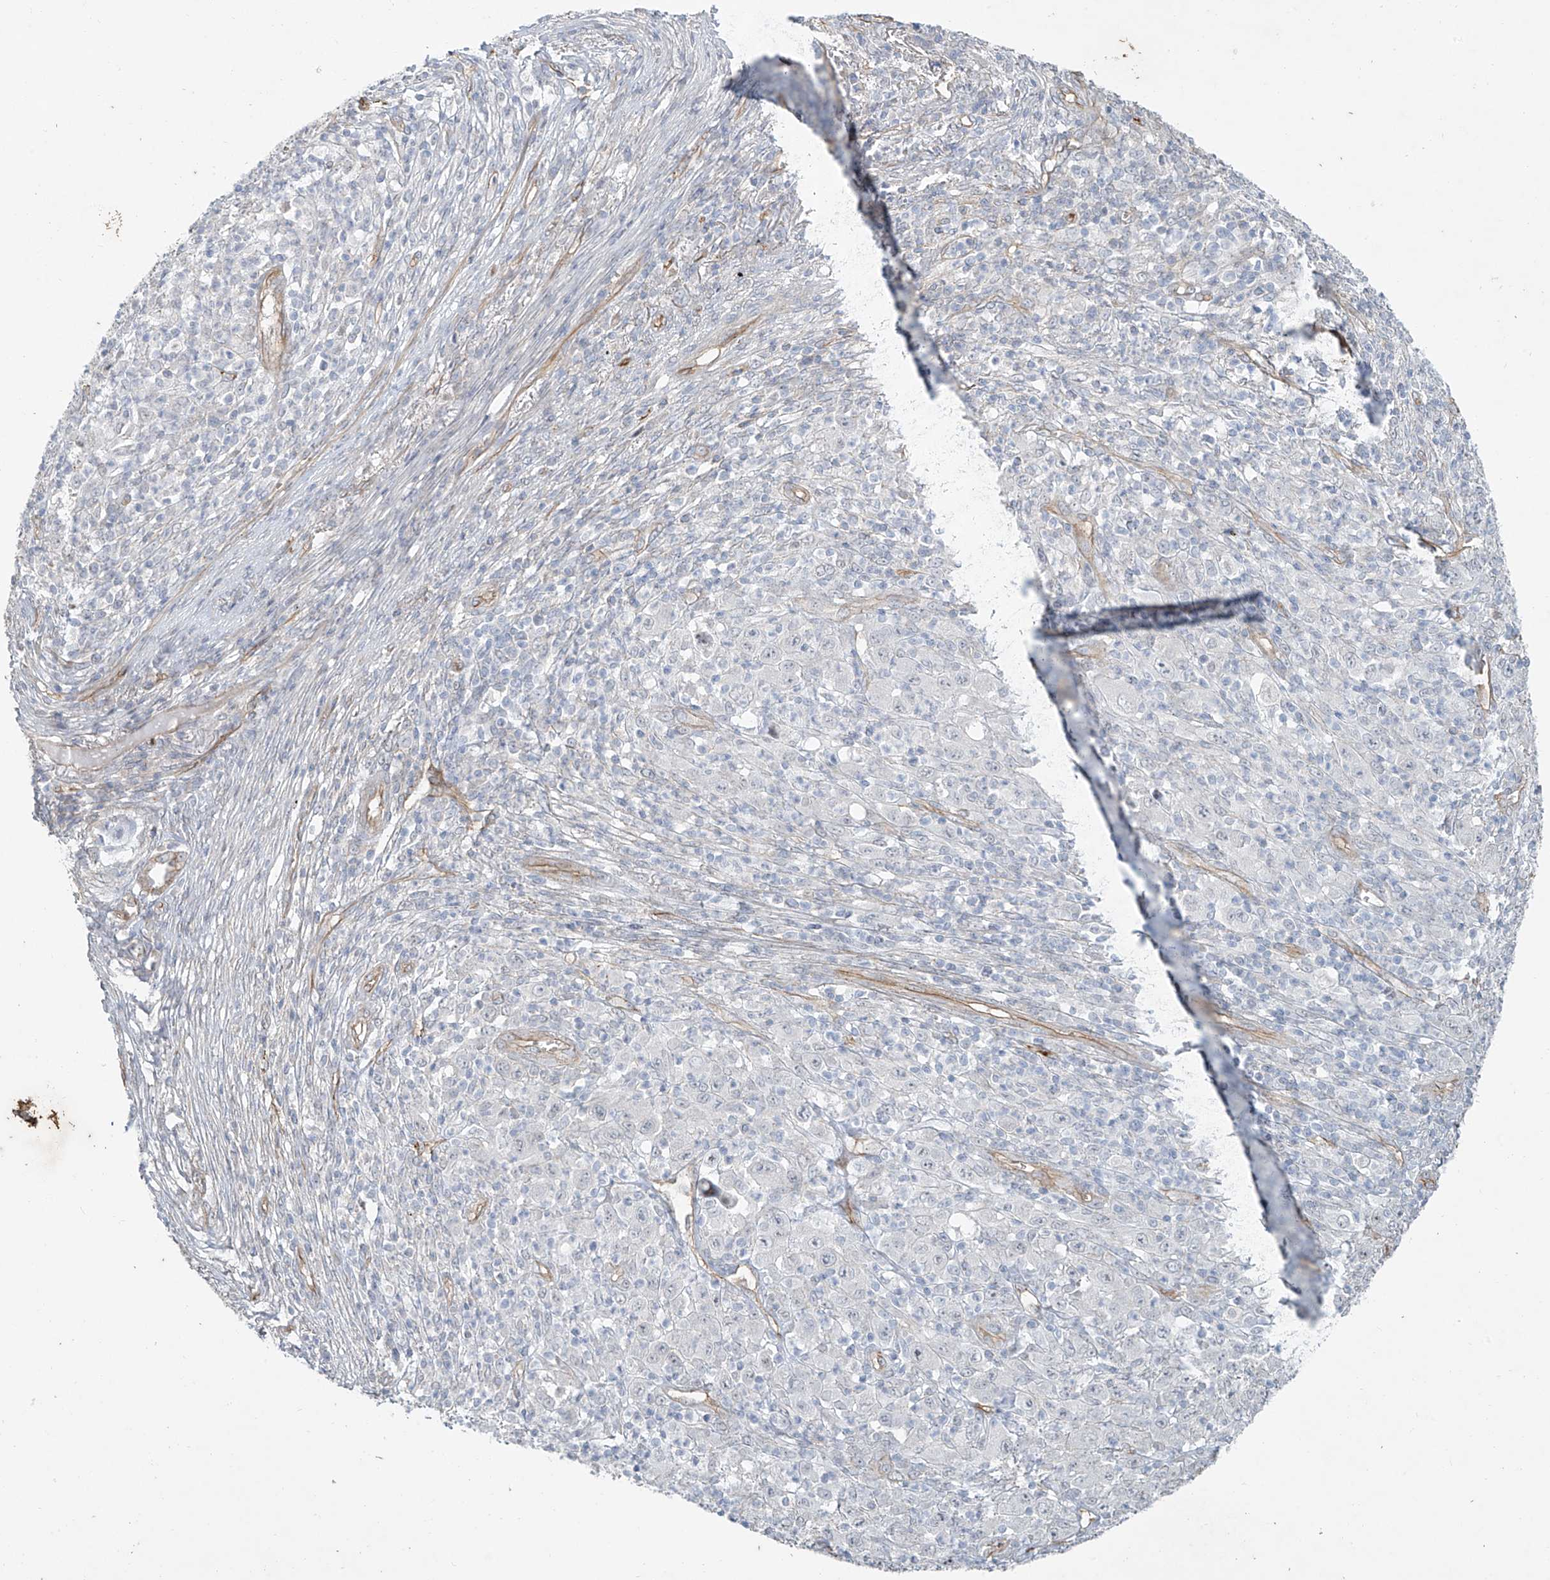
{"staining": {"intensity": "negative", "quantity": "none", "location": "none"}, "tissue": "melanoma", "cell_type": "Tumor cells", "image_type": "cancer", "snomed": [{"axis": "morphology", "description": "Malignant melanoma, Metastatic site"}, {"axis": "topography", "description": "Skin"}], "caption": "An image of human melanoma is negative for staining in tumor cells.", "gene": "TUBE1", "patient": {"sex": "female", "age": 56}}